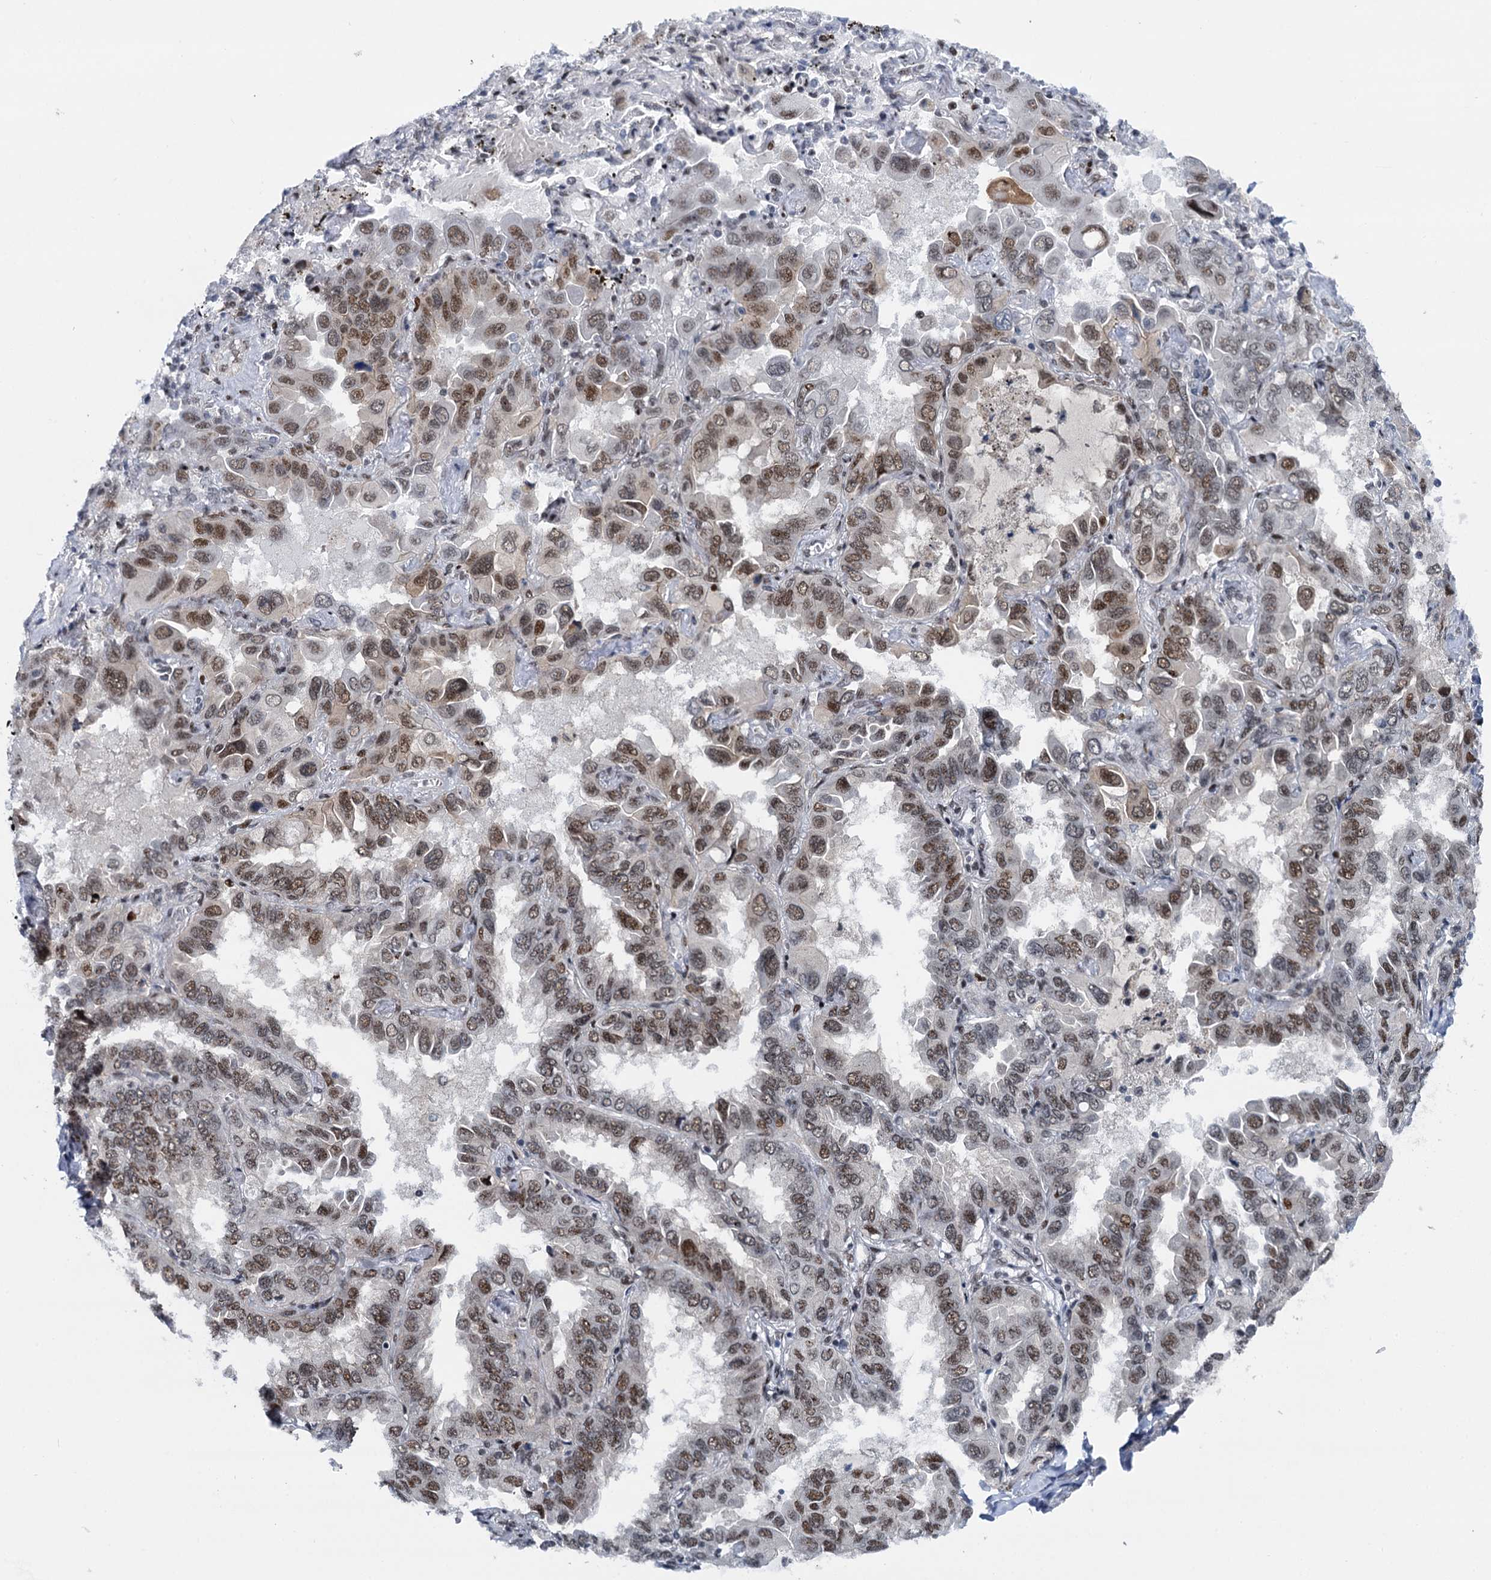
{"staining": {"intensity": "moderate", "quantity": "25%-75%", "location": "nuclear"}, "tissue": "lung cancer", "cell_type": "Tumor cells", "image_type": "cancer", "snomed": [{"axis": "morphology", "description": "Adenocarcinoma, NOS"}, {"axis": "topography", "description": "Lung"}], "caption": "There is medium levels of moderate nuclear positivity in tumor cells of lung cancer (adenocarcinoma), as demonstrated by immunohistochemical staining (brown color).", "gene": "RUFY2", "patient": {"sex": "male", "age": 64}}